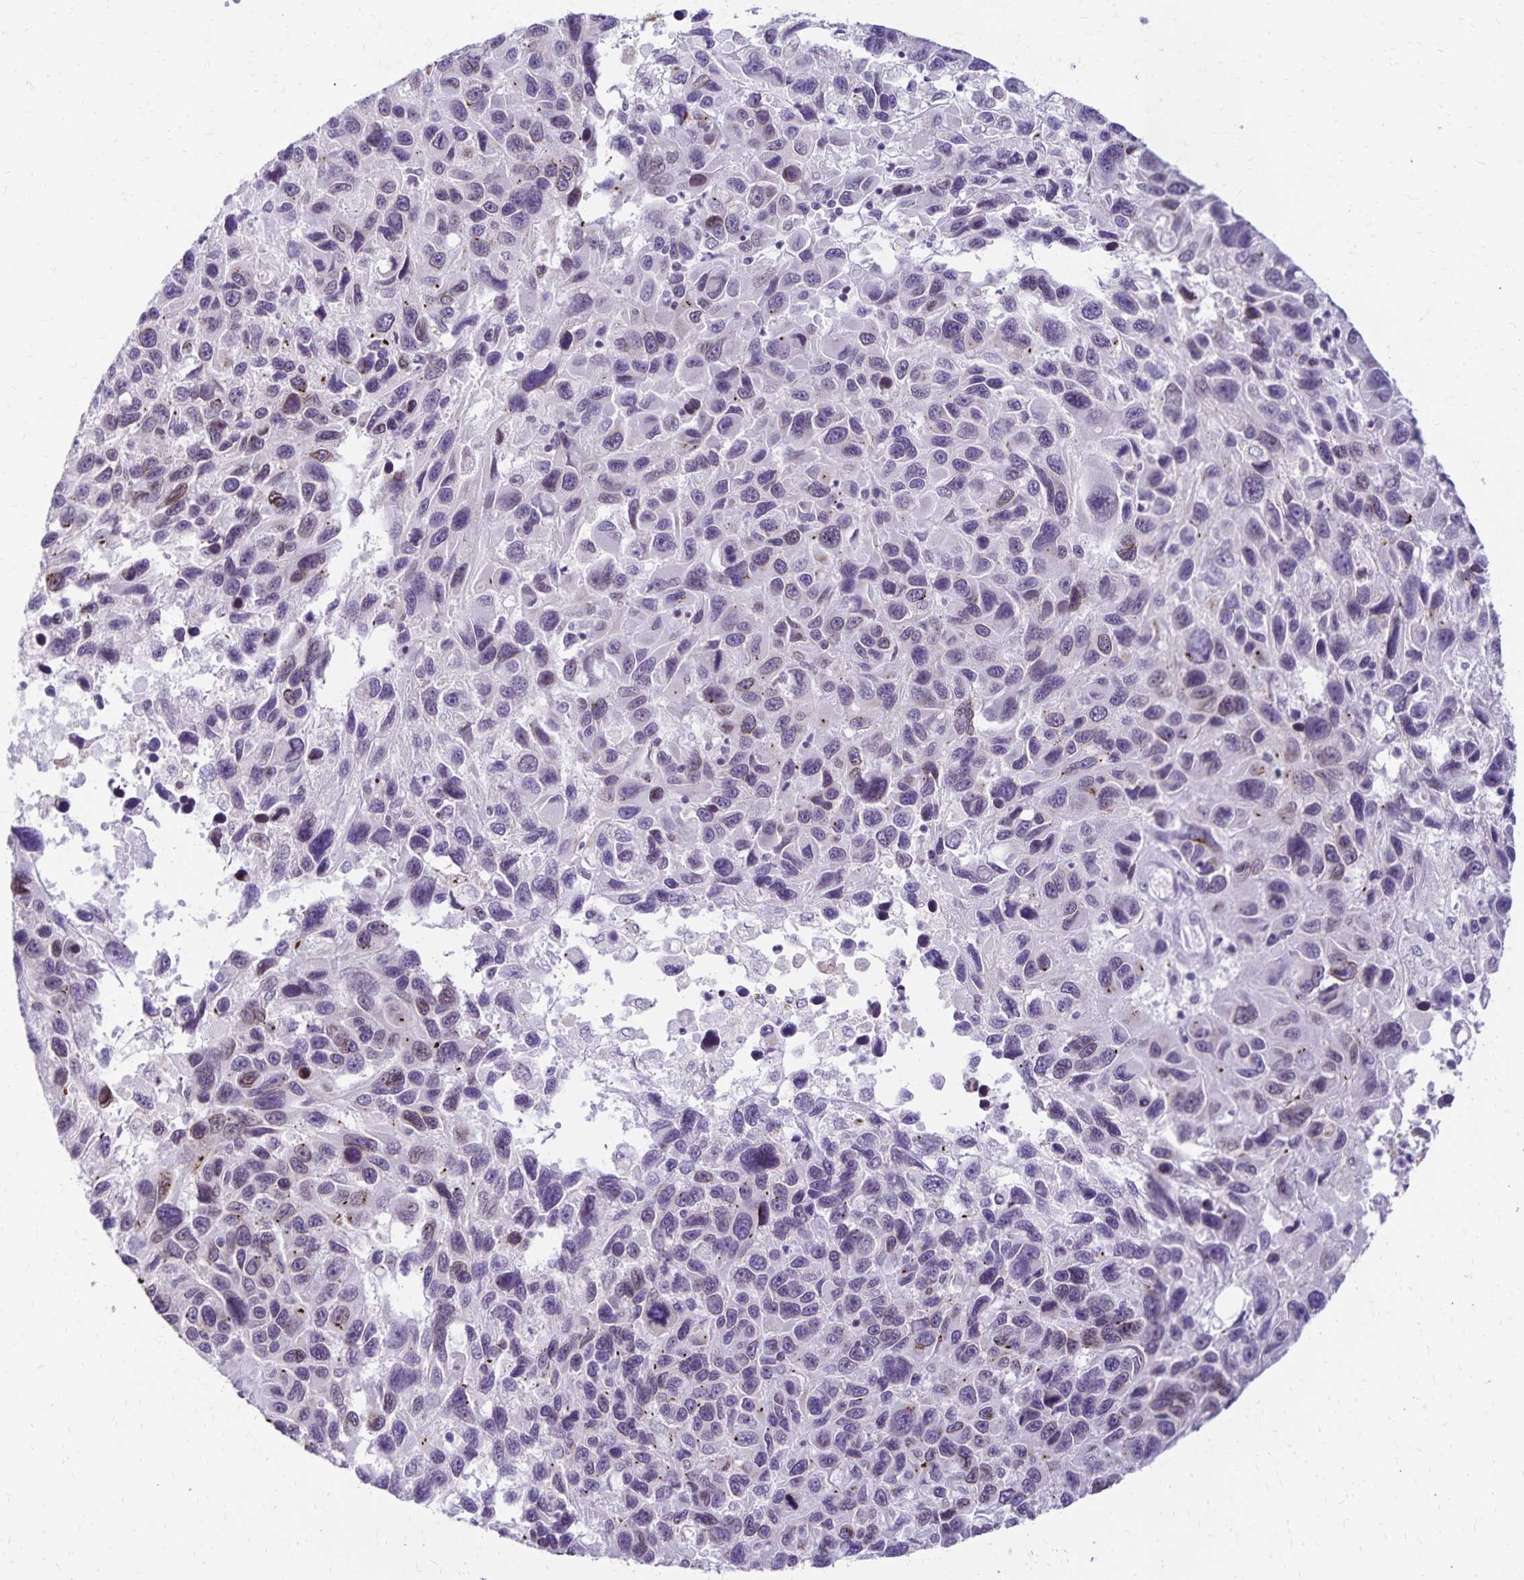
{"staining": {"intensity": "weak", "quantity": "25%-75%", "location": "cytoplasmic/membranous,nuclear"}, "tissue": "melanoma", "cell_type": "Tumor cells", "image_type": "cancer", "snomed": [{"axis": "morphology", "description": "Malignant melanoma, NOS"}, {"axis": "topography", "description": "Skin"}], "caption": "The micrograph reveals staining of melanoma, revealing weak cytoplasmic/membranous and nuclear protein staining (brown color) within tumor cells.", "gene": "FAM166C", "patient": {"sex": "male", "age": 53}}